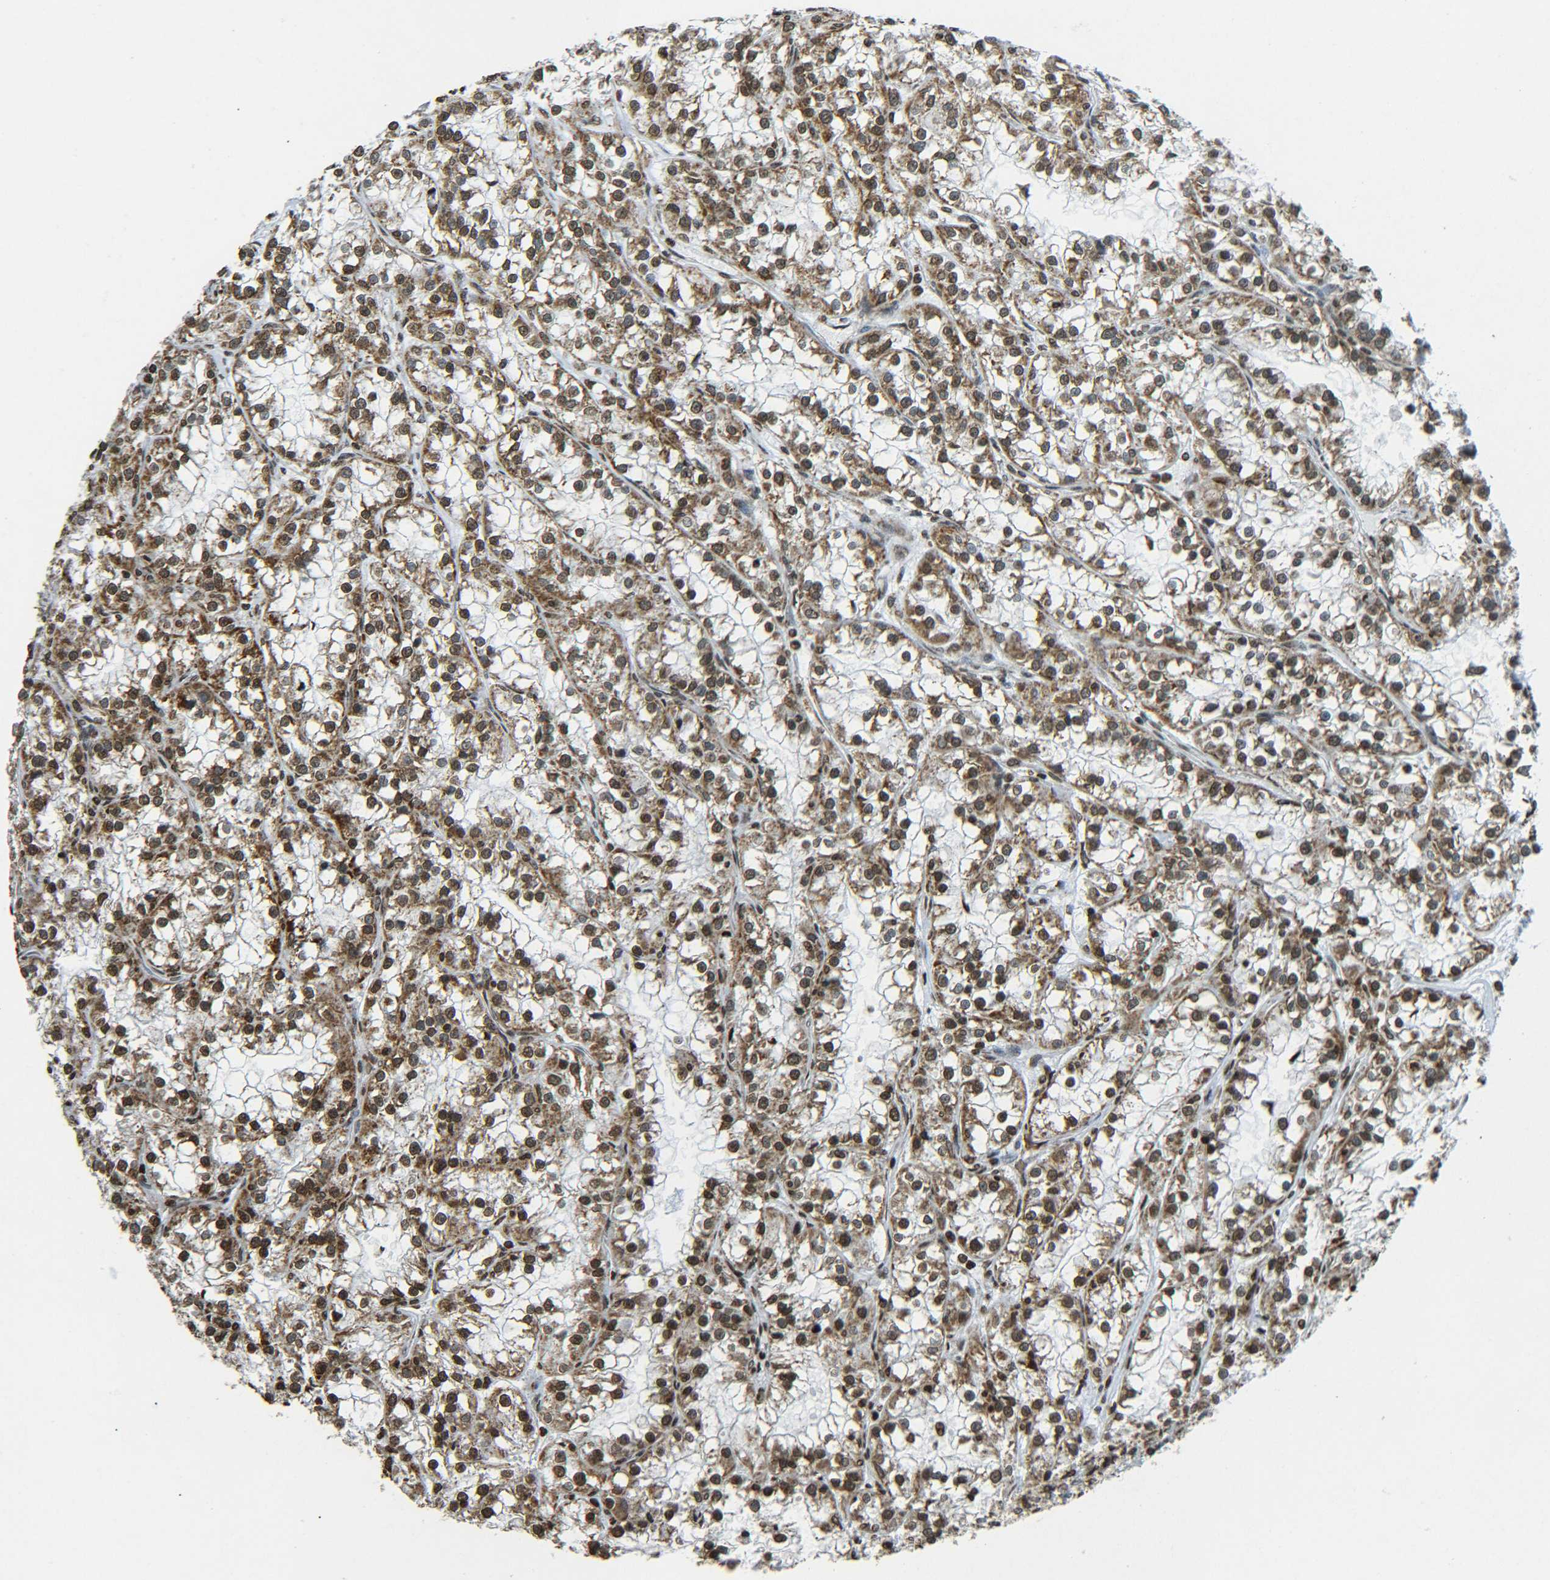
{"staining": {"intensity": "strong", "quantity": ">75%", "location": "cytoplasmic/membranous,nuclear"}, "tissue": "renal cancer", "cell_type": "Tumor cells", "image_type": "cancer", "snomed": [{"axis": "morphology", "description": "Adenocarcinoma, NOS"}, {"axis": "topography", "description": "Kidney"}], "caption": "Immunohistochemistry of human adenocarcinoma (renal) displays high levels of strong cytoplasmic/membranous and nuclear expression in approximately >75% of tumor cells.", "gene": "NEUROG2", "patient": {"sex": "female", "age": 52}}